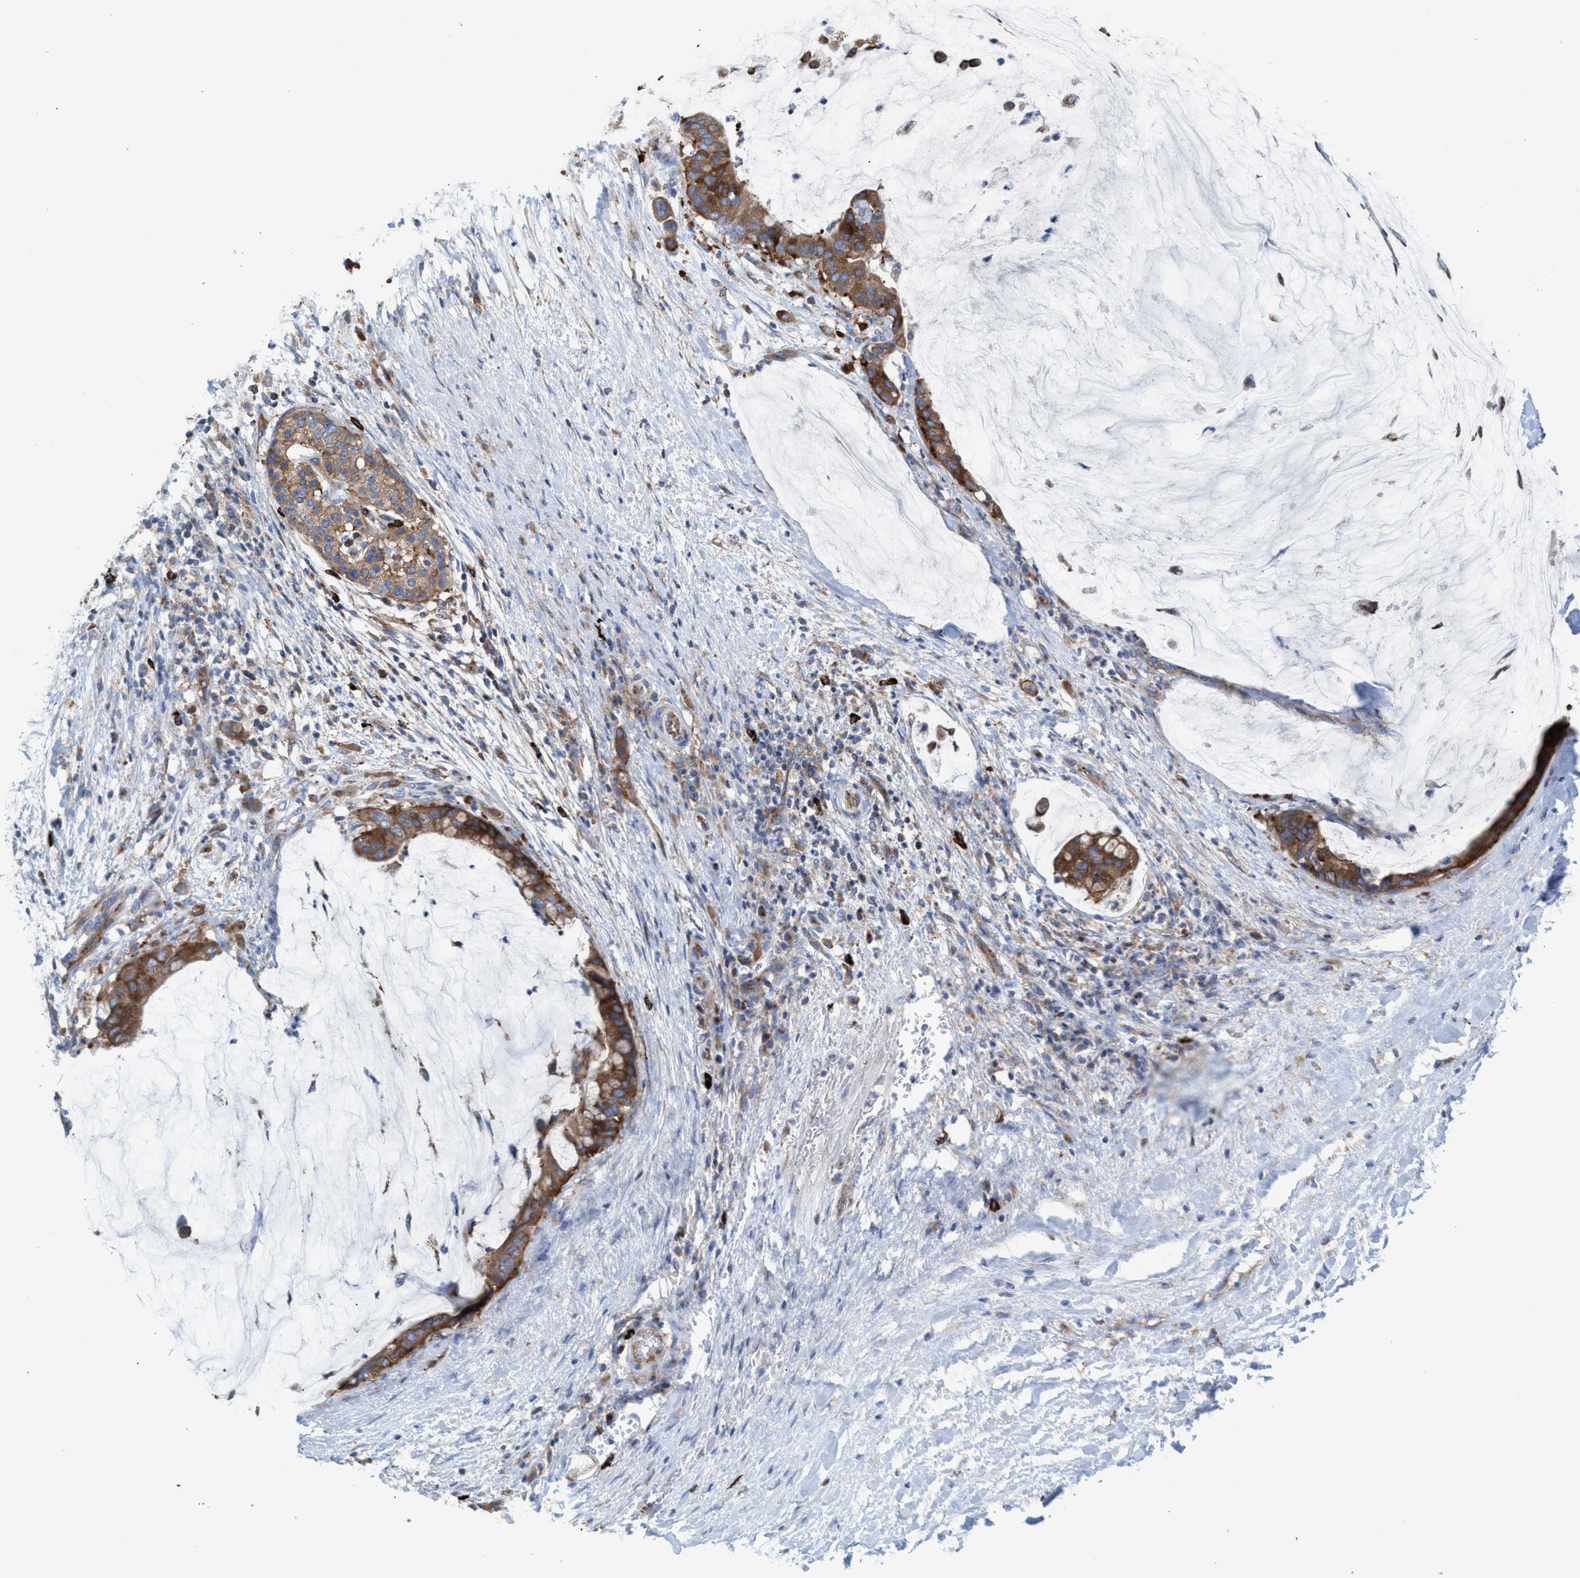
{"staining": {"intensity": "strong", "quantity": ">75%", "location": "cytoplasmic/membranous"}, "tissue": "pancreatic cancer", "cell_type": "Tumor cells", "image_type": "cancer", "snomed": [{"axis": "morphology", "description": "Adenocarcinoma, NOS"}, {"axis": "topography", "description": "Pancreas"}], "caption": "IHC image of adenocarcinoma (pancreatic) stained for a protein (brown), which reveals high levels of strong cytoplasmic/membranous staining in about >75% of tumor cells.", "gene": "NYAP1", "patient": {"sex": "male", "age": 41}}